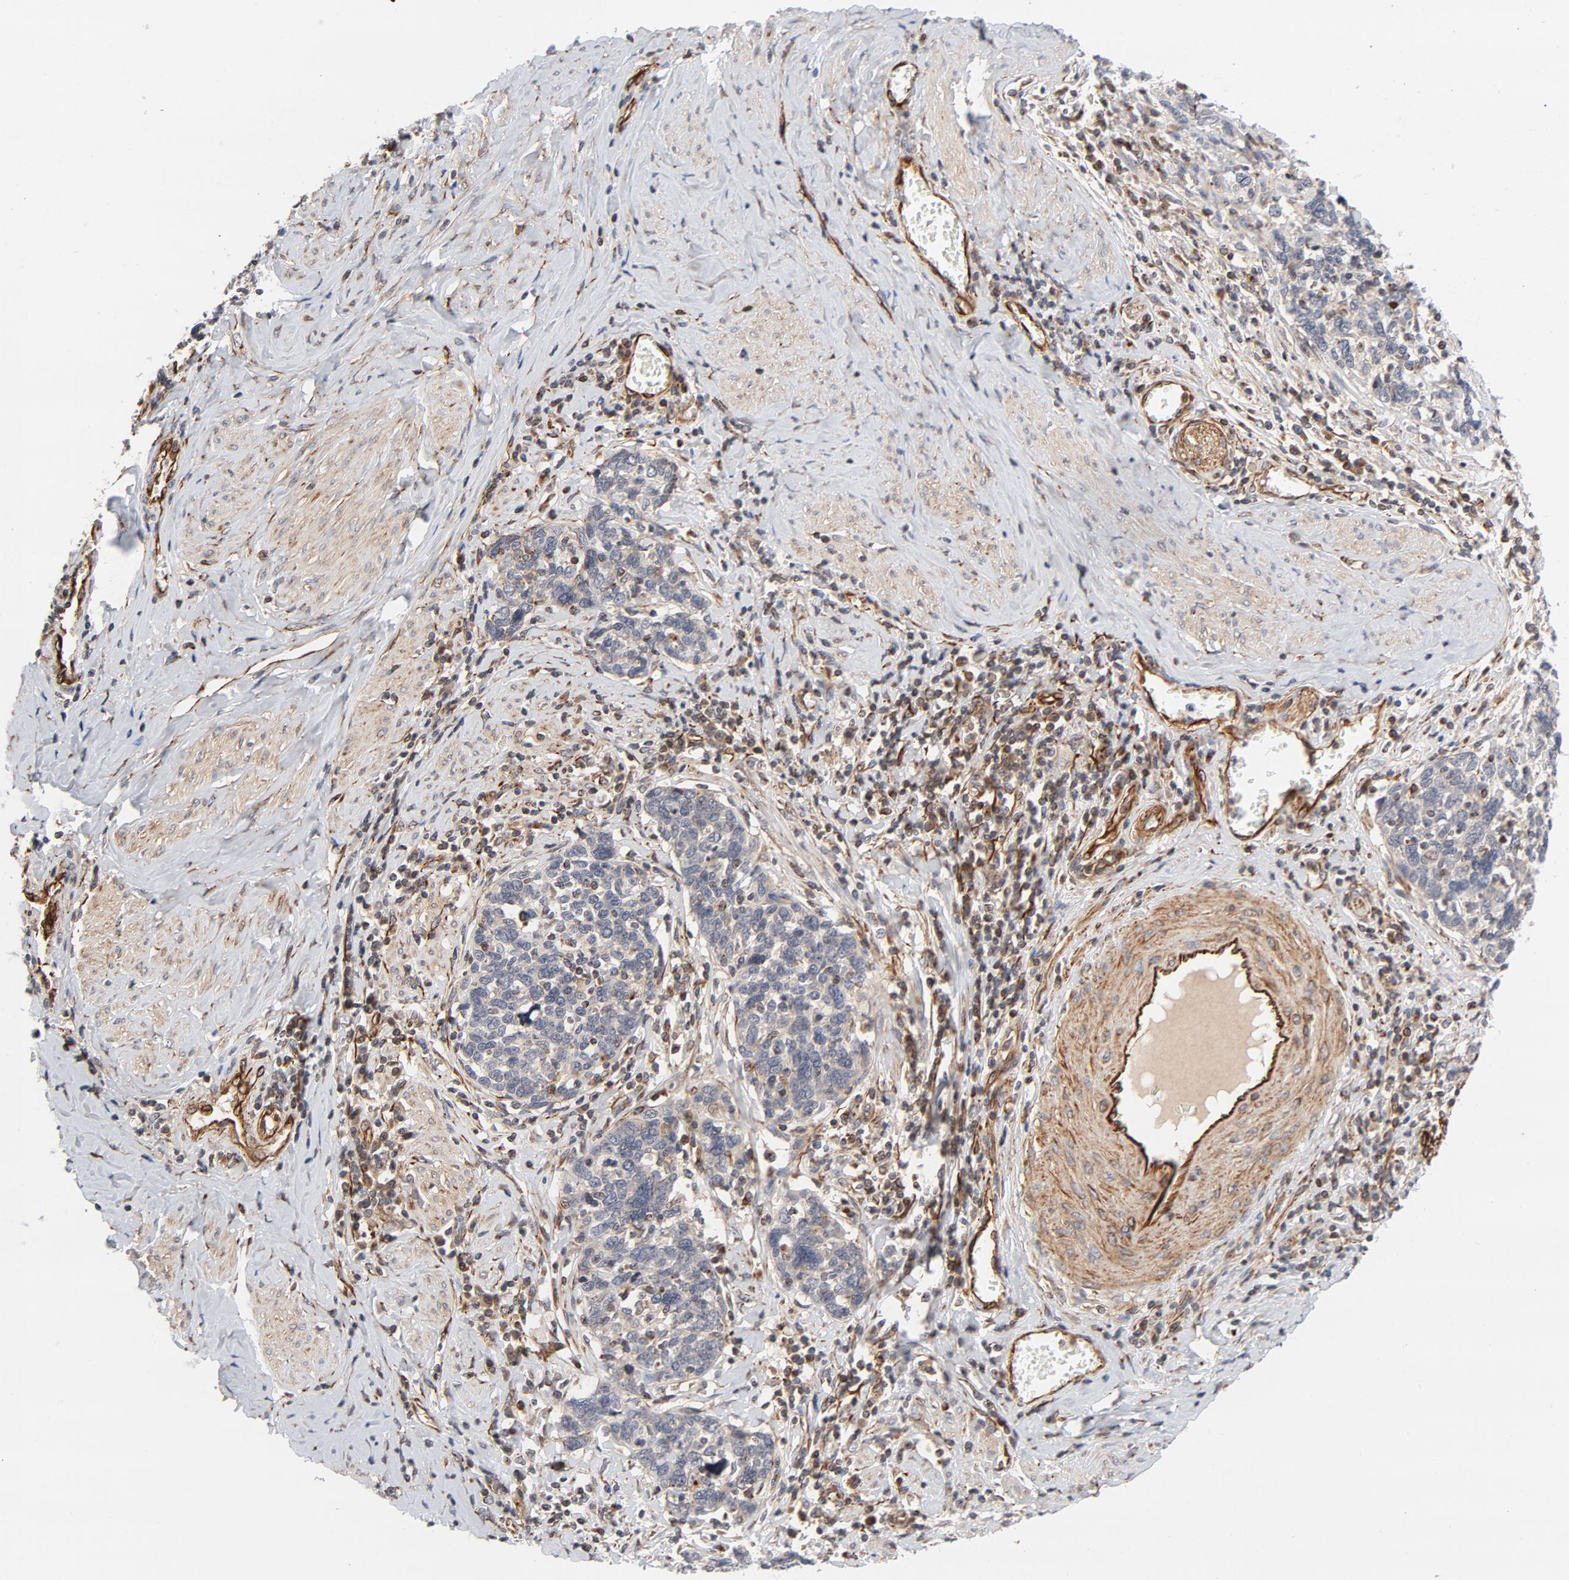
{"staining": {"intensity": "weak", "quantity": ">75%", "location": "cytoplasmic/membranous"}, "tissue": "cervical cancer", "cell_type": "Tumor cells", "image_type": "cancer", "snomed": [{"axis": "morphology", "description": "Squamous cell carcinoma, NOS"}, {"axis": "topography", "description": "Cervix"}], "caption": "A brown stain highlights weak cytoplasmic/membranous expression of a protein in human cervical squamous cell carcinoma tumor cells. (IHC, brightfield microscopy, high magnification).", "gene": "DNAAF2", "patient": {"sex": "female", "age": 41}}